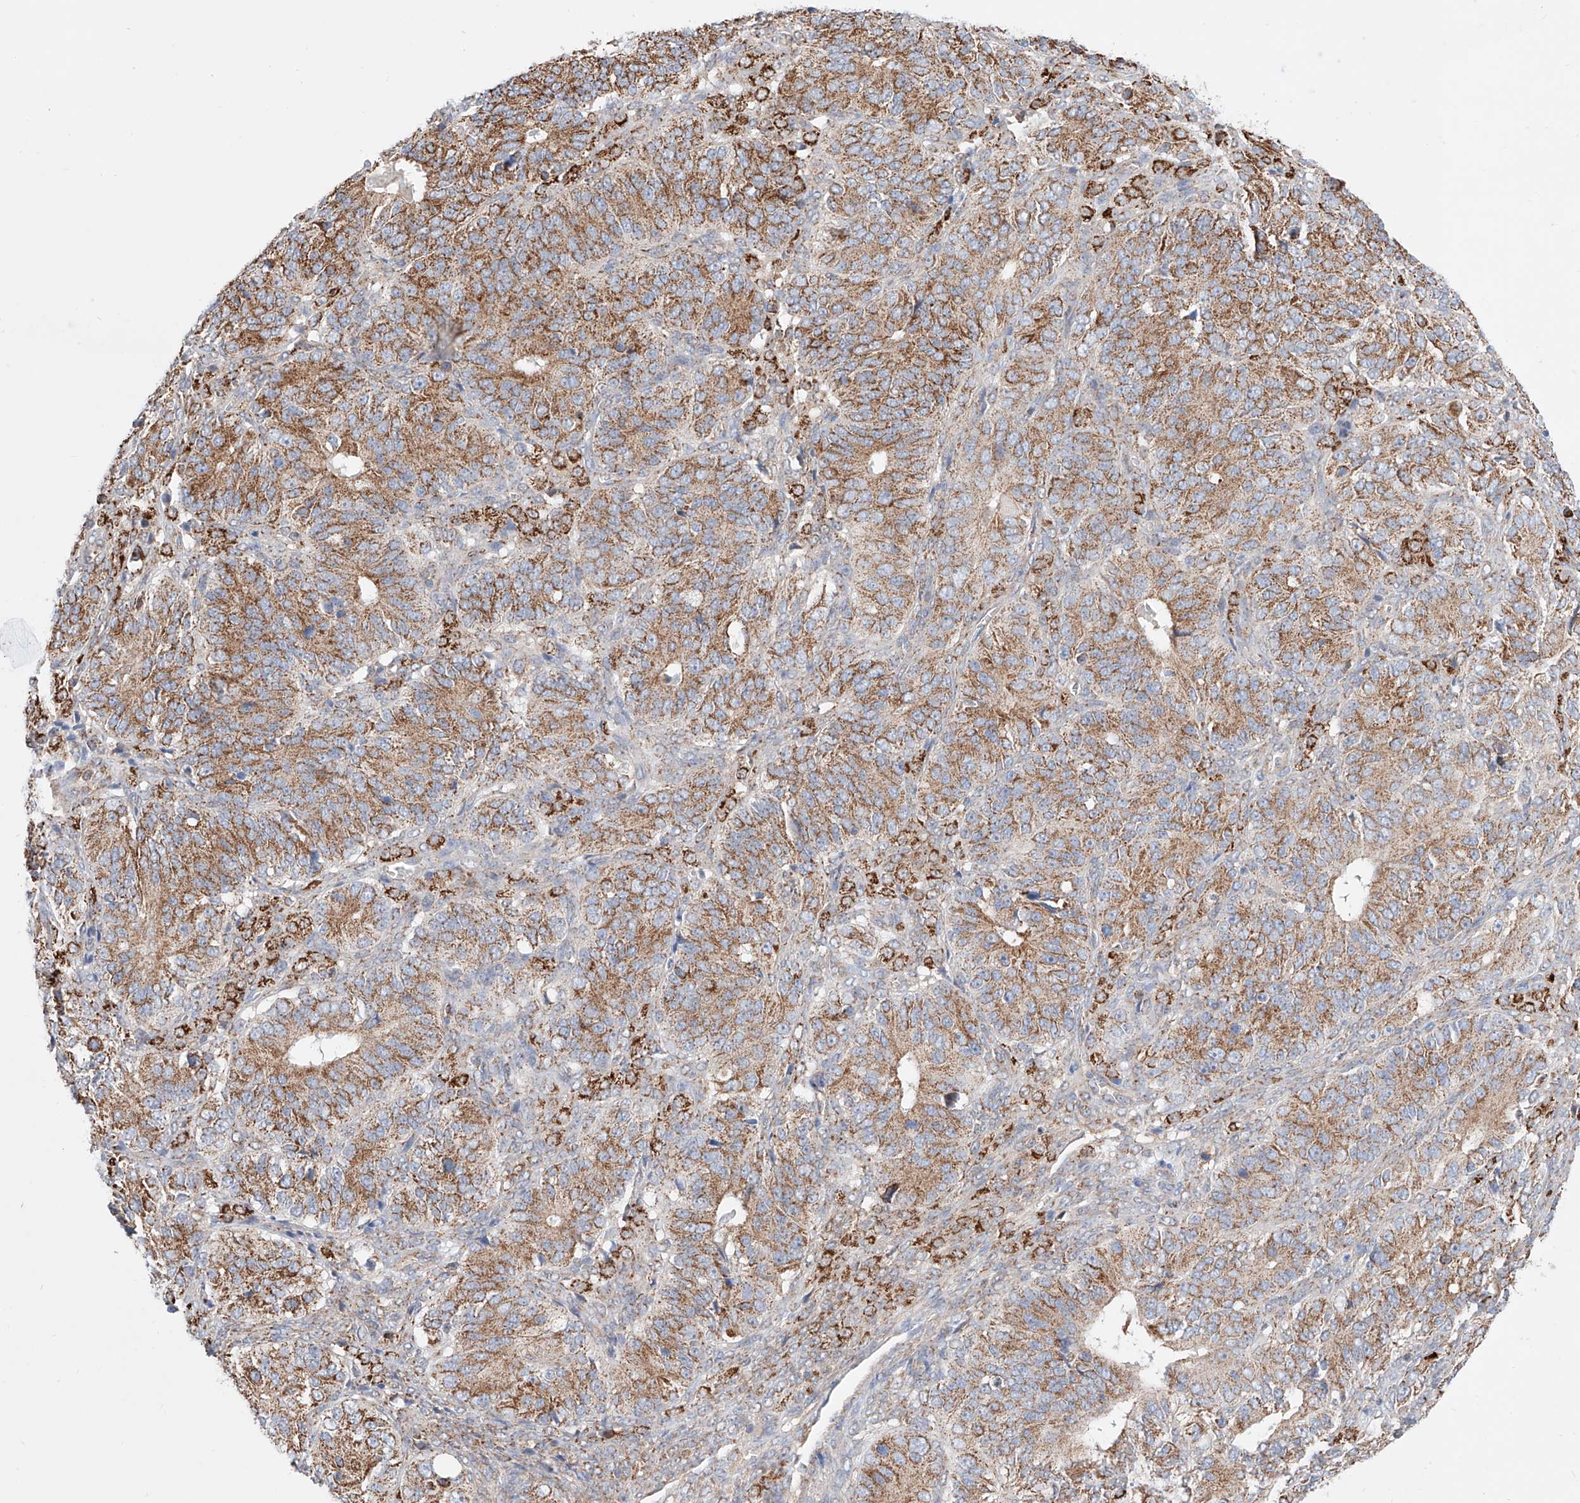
{"staining": {"intensity": "moderate", "quantity": ">75%", "location": "cytoplasmic/membranous"}, "tissue": "ovarian cancer", "cell_type": "Tumor cells", "image_type": "cancer", "snomed": [{"axis": "morphology", "description": "Carcinoma, endometroid"}, {"axis": "topography", "description": "Ovary"}], "caption": "DAB immunohistochemical staining of ovarian endometroid carcinoma demonstrates moderate cytoplasmic/membranous protein positivity in approximately >75% of tumor cells.", "gene": "KTI12", "patient": {"sex": "female", "age": 51}}